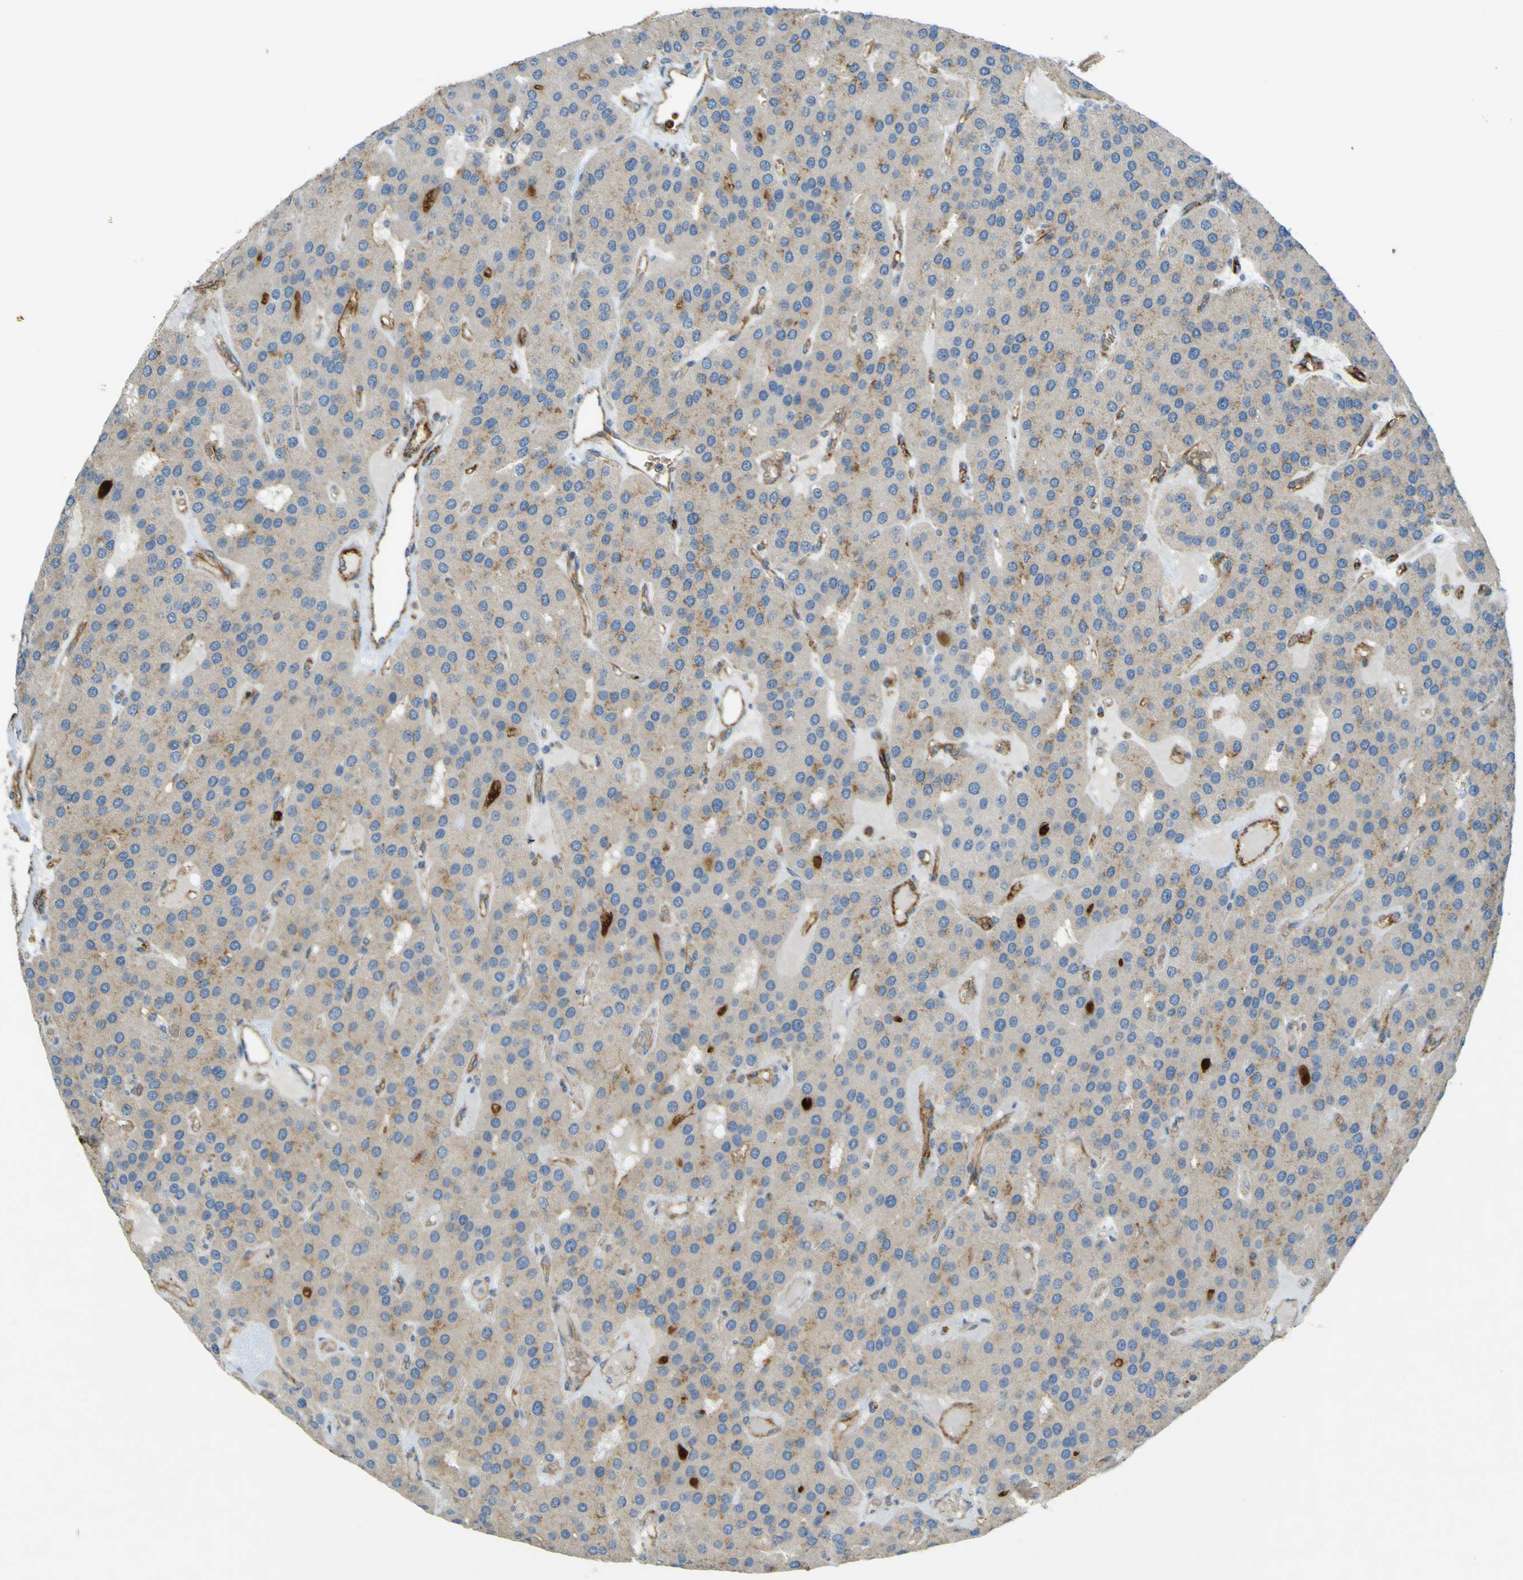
{"staining": {"intensity": "moderate", "quantity": "25%-75%", "location": "cytoplasmic/membranous"}, "tissue": "parathyroid gland", "cell_type": "Glandular cells", "image_type": "normal", "snomed": [{"axis": "morphology", "description": "Normal tissue, NOS"}, {"axis": "morphology", "description": "Adenoma, NOS"}, {"axis": "topography", "description": "Parathyroid gland"}], "caption": "Glandular cells demonstrate medium levels of moderate cytoplasmic/membranous positivity in about 25%-75% of cells in normal human parathyroid gland.", "gene": "PLXDC1", "patient": {"sex": "female", "age": 86}}